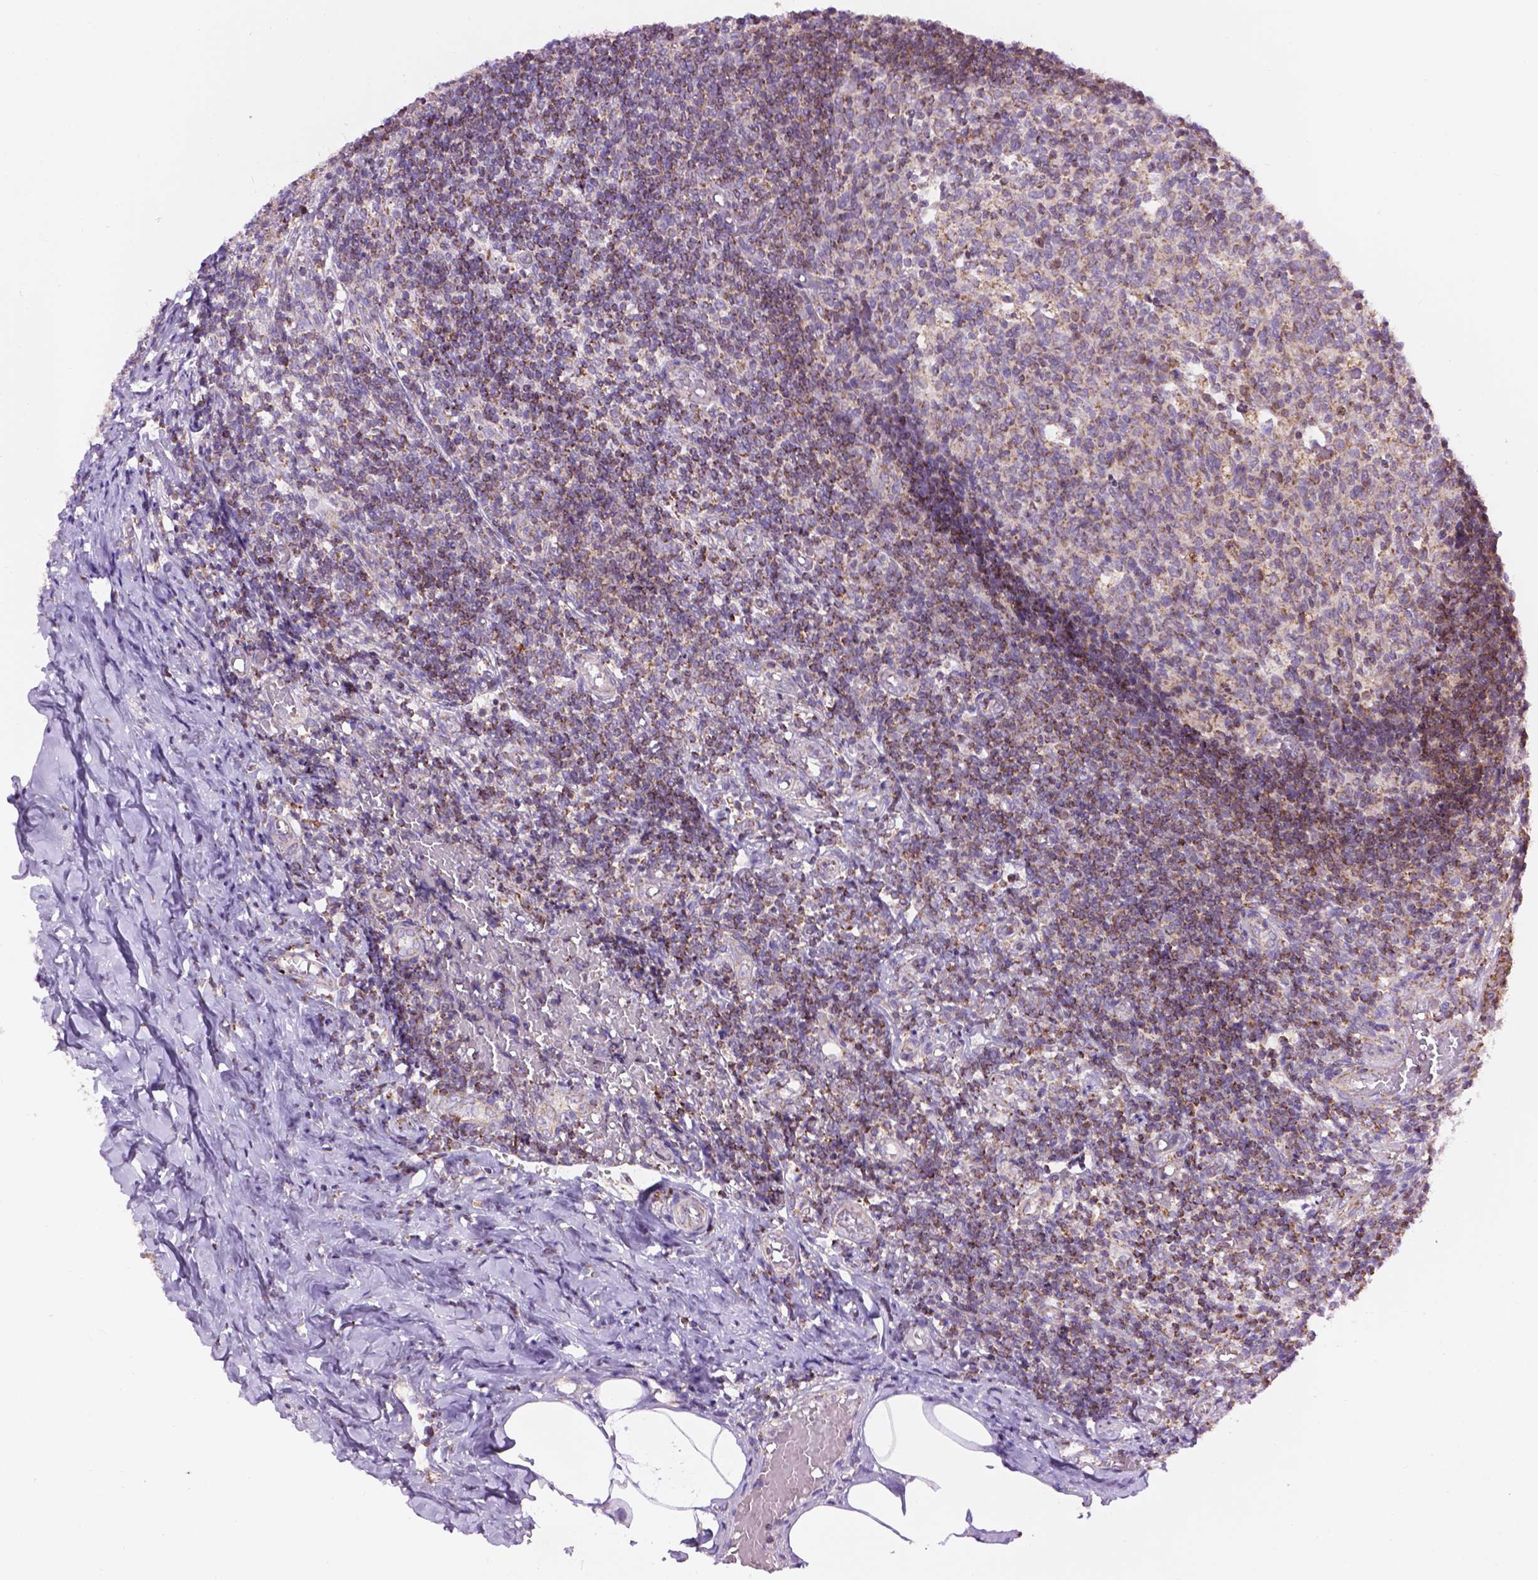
{"staining": {"intensity": "strong", "quantity": ">75%", "location": "cytoplasmic/membranous"}, "tissue": "appendix", "cell_type": "Glandular cells", "image_type": "normal", "snomed": [{"axis": "morphology", "description": "Normal tissue, NOS"}, {"axis": "topography", "description": "Appendix"}], "caption": "Immunohistochemical staining of normal appendix exhibits strong cytoplasmic/membranous protein expression in about >75% of glandular cells.", "gene": "PYCR3", "patient": {"sex": "female", "age": 32}}